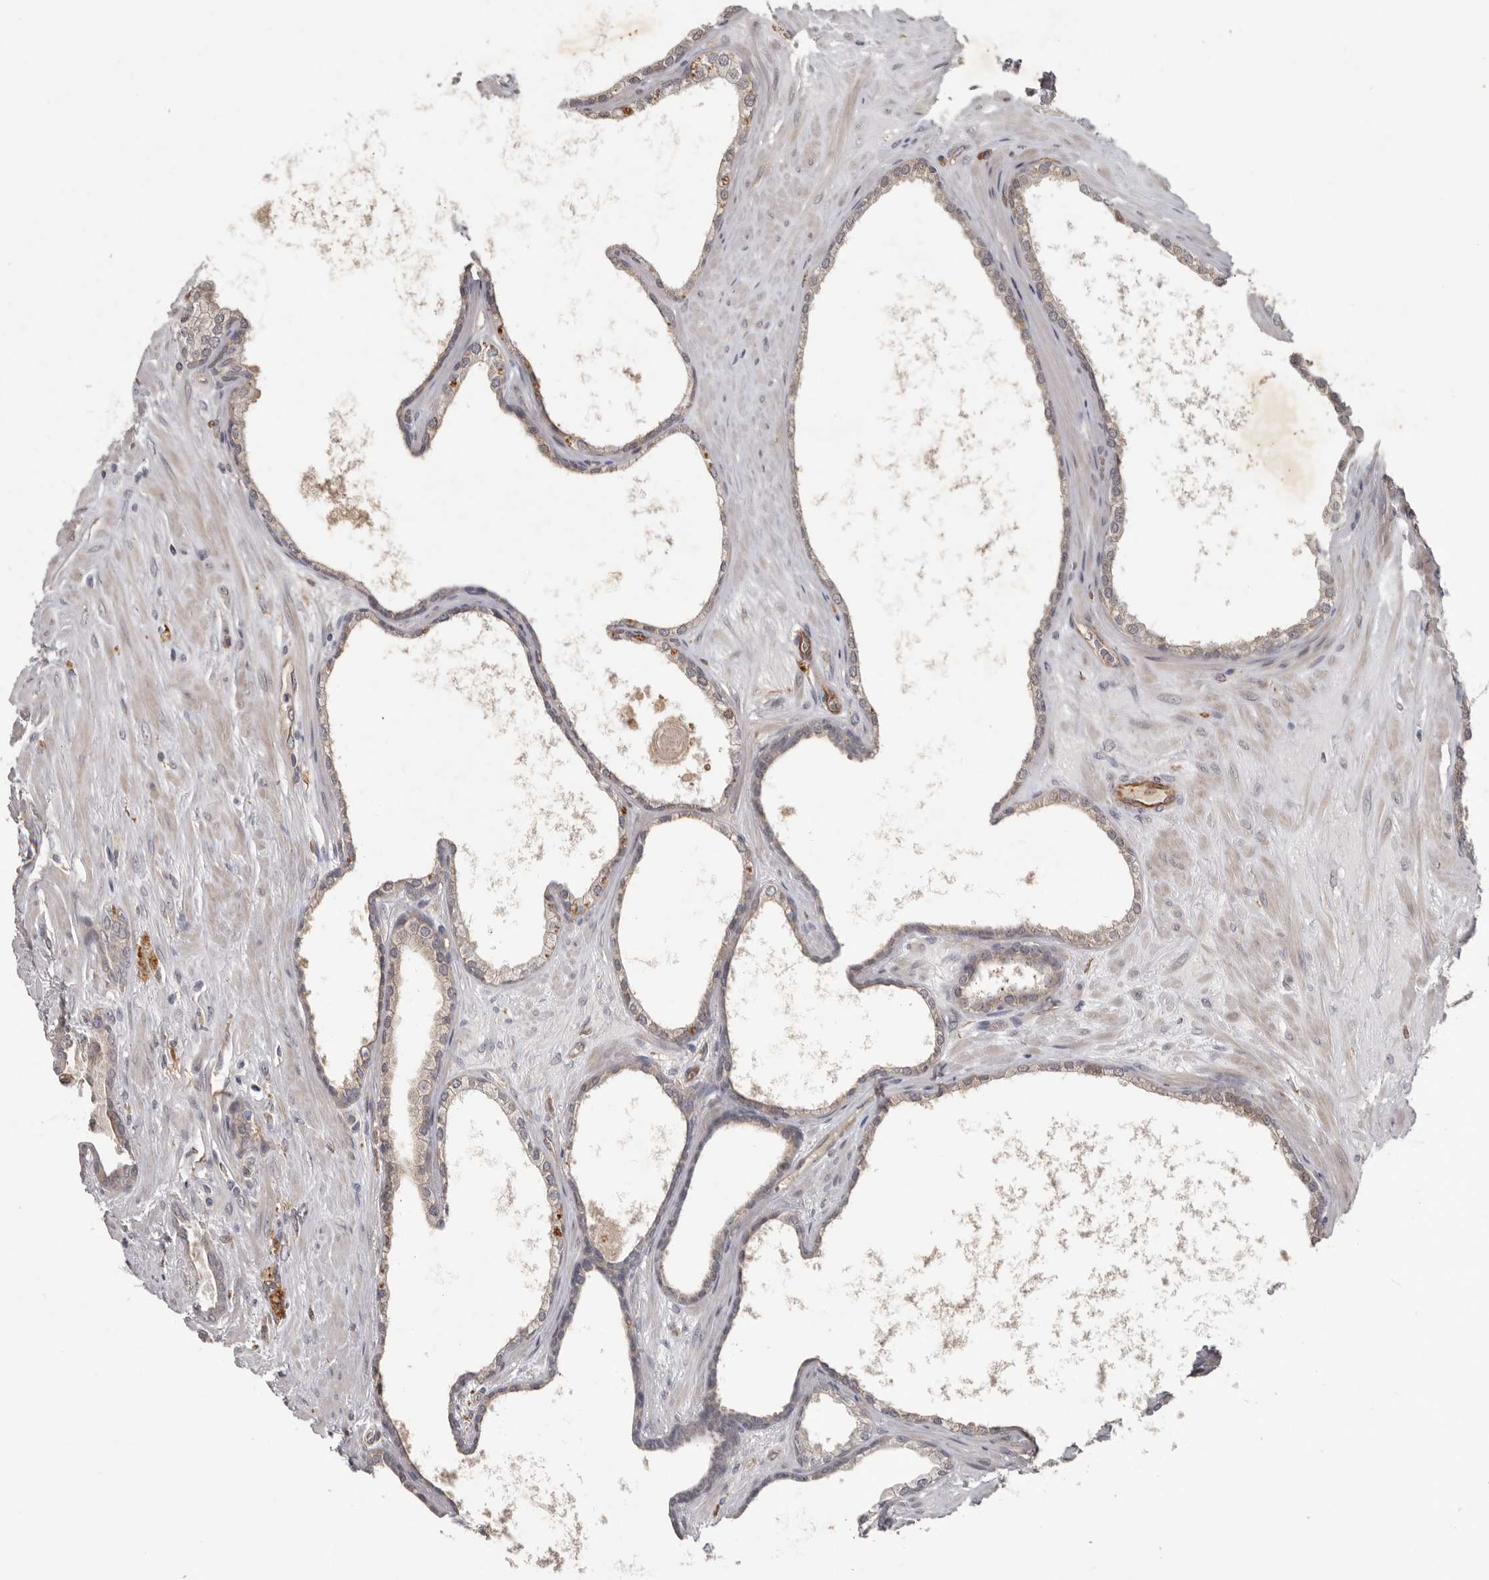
{"staining": {"intensity": "negative", "quantity": "none", "location": "none"}, "tissue": "prostate cancer", "cell_type": "Tumor cells", "image_type": "cancer", "snomed": [{"axis": "morphology", "description": "Adenocarcinoma, Low grade"}, {"axis": "topography", "description": "Prostate"}], "caption": "Tumor cells show no significant protein positivity in adenocarcinoma (low-grade) (prostate). Brightfield microscopy of immunohistochemistry stained with DAB (brown) and hematoxylin (blue), captured at high magnification.", "gene": "CDCA8", "patient": {"sex": "male", "age": 70}}